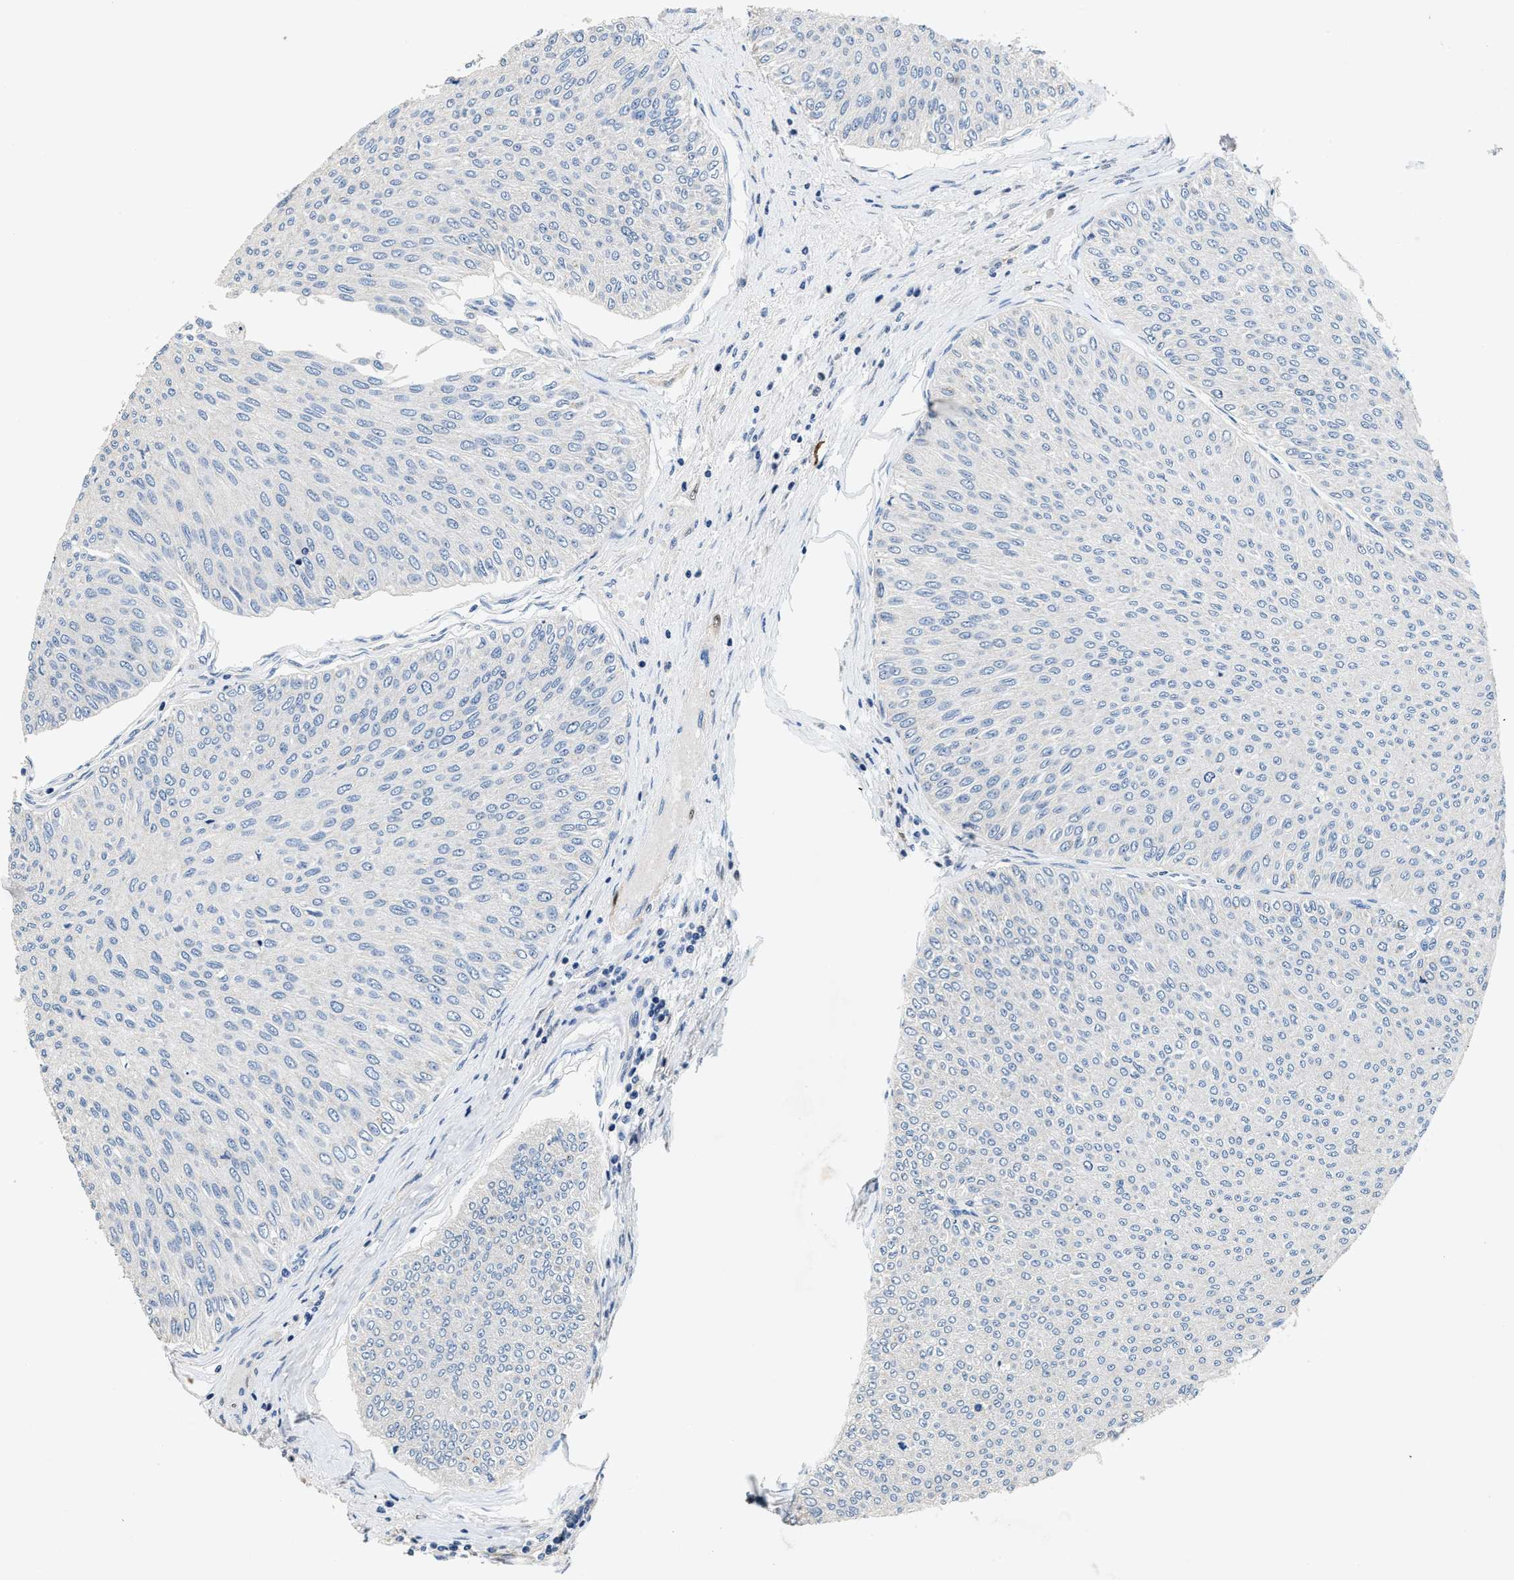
{"staining": {"intensity": "negative", "quantity": "none", "location": "none"}, "tissue": "urothelial cancer", "cell_type": "Tumor cells", "image_type": "cancer", "snomed": [{"axis": "morphology", "description": "Urothelial carcinoma, Low grade"}, {"axis": "topography", "description": "Urinary bladder"}], "caption": "Immunohistochemistry (IHC) histopathology image of neoplastic tissue: human low-grade urothelial carcinoma stained with DAB (3,3'-diaminobenzidine) exhibits no significant protein staining in tumor cells.", "gene": "ANKIB1", "patient": {"sex": "male", "age": 78}}